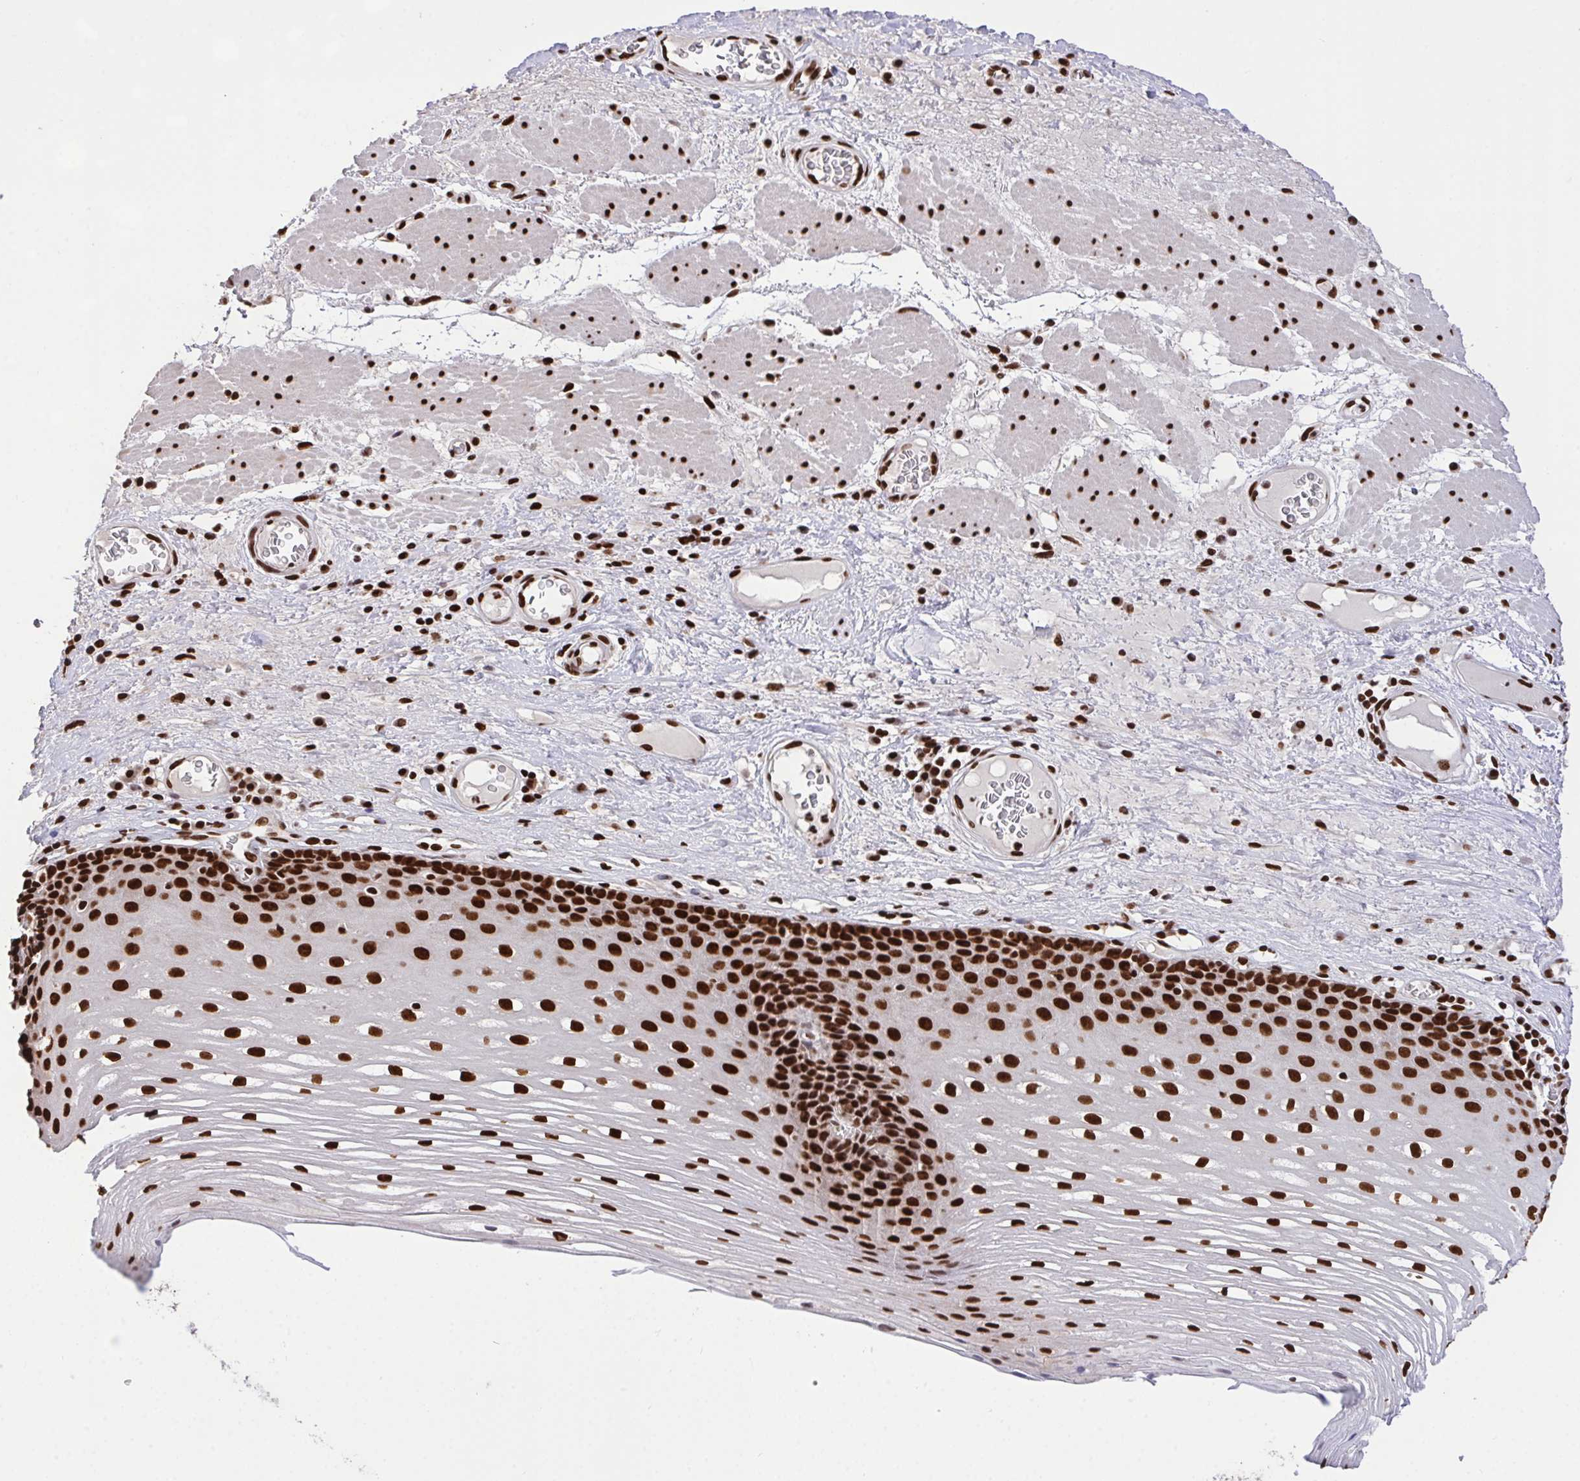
{"staining": {"intensity": "strong", "quantity": ">75%", "location": "nuclear"}, "tissue": "esophagus", "cell_type": "Squamous epithelial cells", "image_type": "normal", "snomed": [{"axis": "morphology", "description": "Normal tissue, NOS"}, {"axis": "topography", "description": "Esophagus"}], "caption": "DAB (3,3'-diaminobenzidine) immunohistochemical staining of unremarkable esophagus demonstrates strong nuclear protein positivity in about >75% of squamous epithelial cells.", "gene": "ENSG00000268083", "patient": {"sex": "male", "age": 62}}